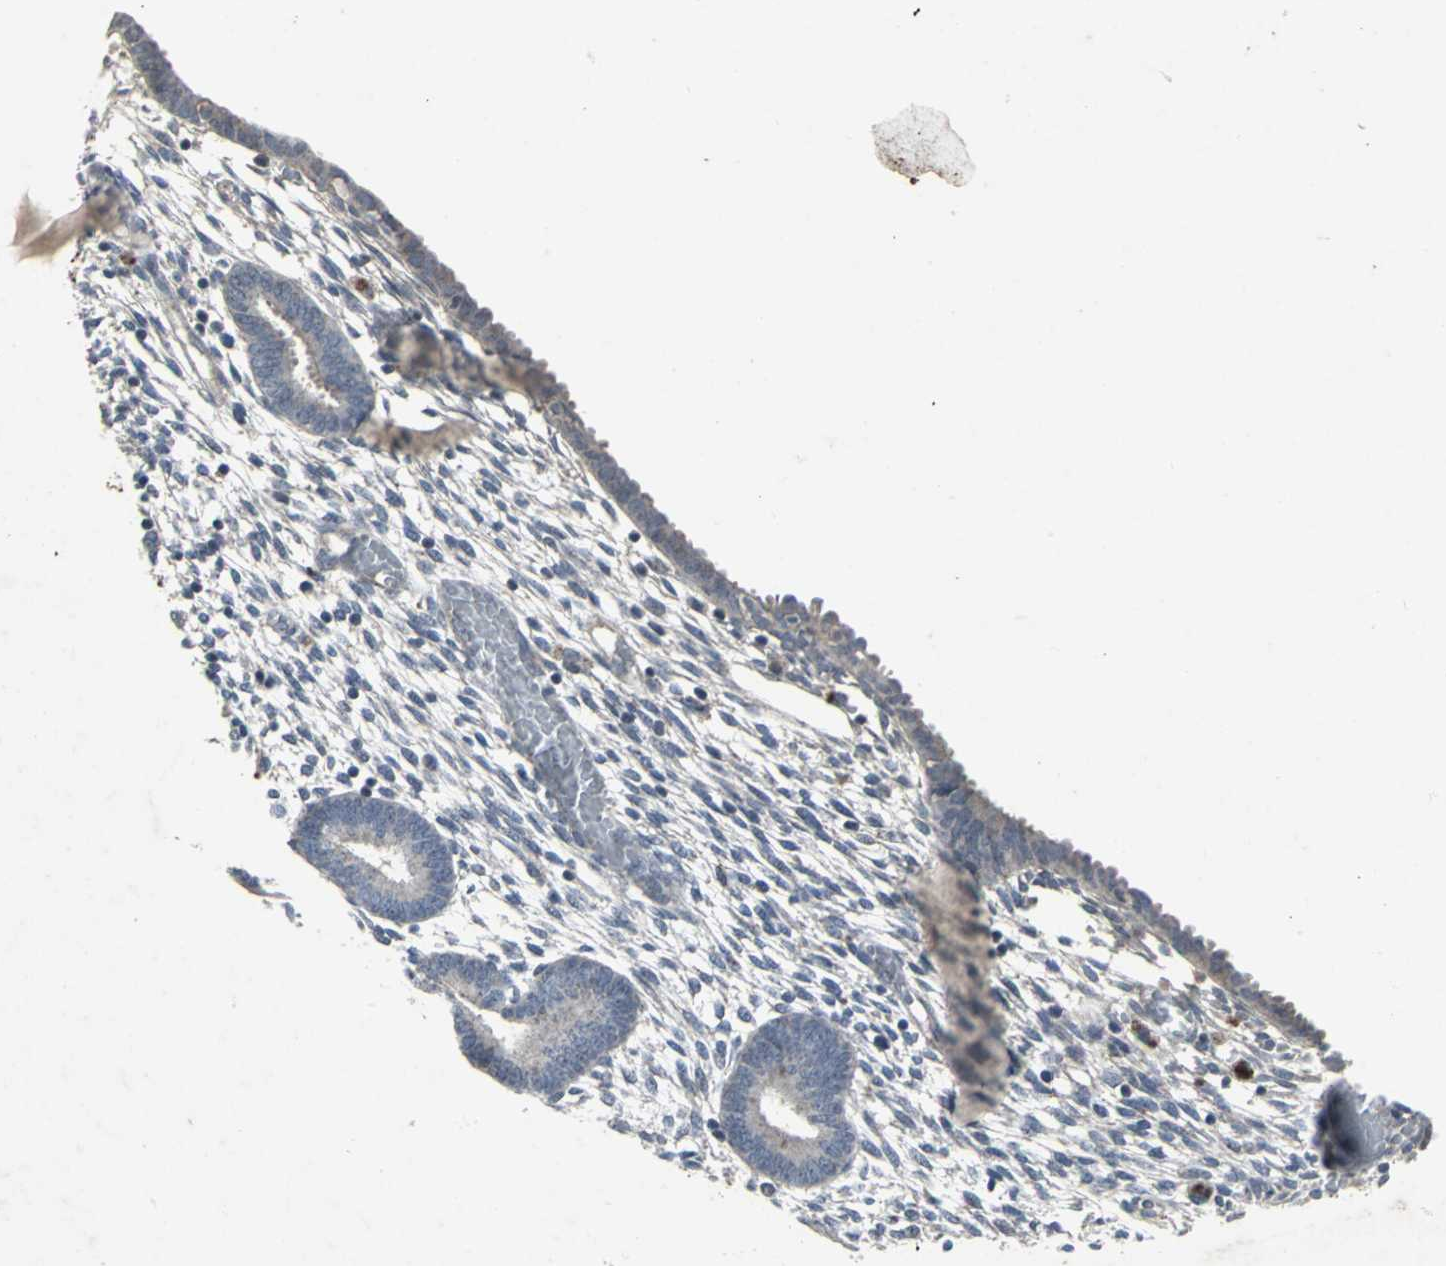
{"staining": {"intensity": "negative", "quantity": "none", "location": "none"}, "tissue": "endometrium", "cell_type": "Cells in endometrial stroma", "image_type": "normal", "snomed": [{"axis": "morphology", "description": "Normal tissue, NOS"}, {"axis": "topography", "description": "Endometrium"}], "caption": "High power microscopy photomicrograph of an immunohistochemistry (IHC) image of benign endometrium, revealing no significant expression in cells in endometrial stroma. The staining is performed using DAB brown chromogen with nuclei counter-stained in using hematoxylin.", "gene": "BMP4", "patient": {"sex": "female", "age": 57}}